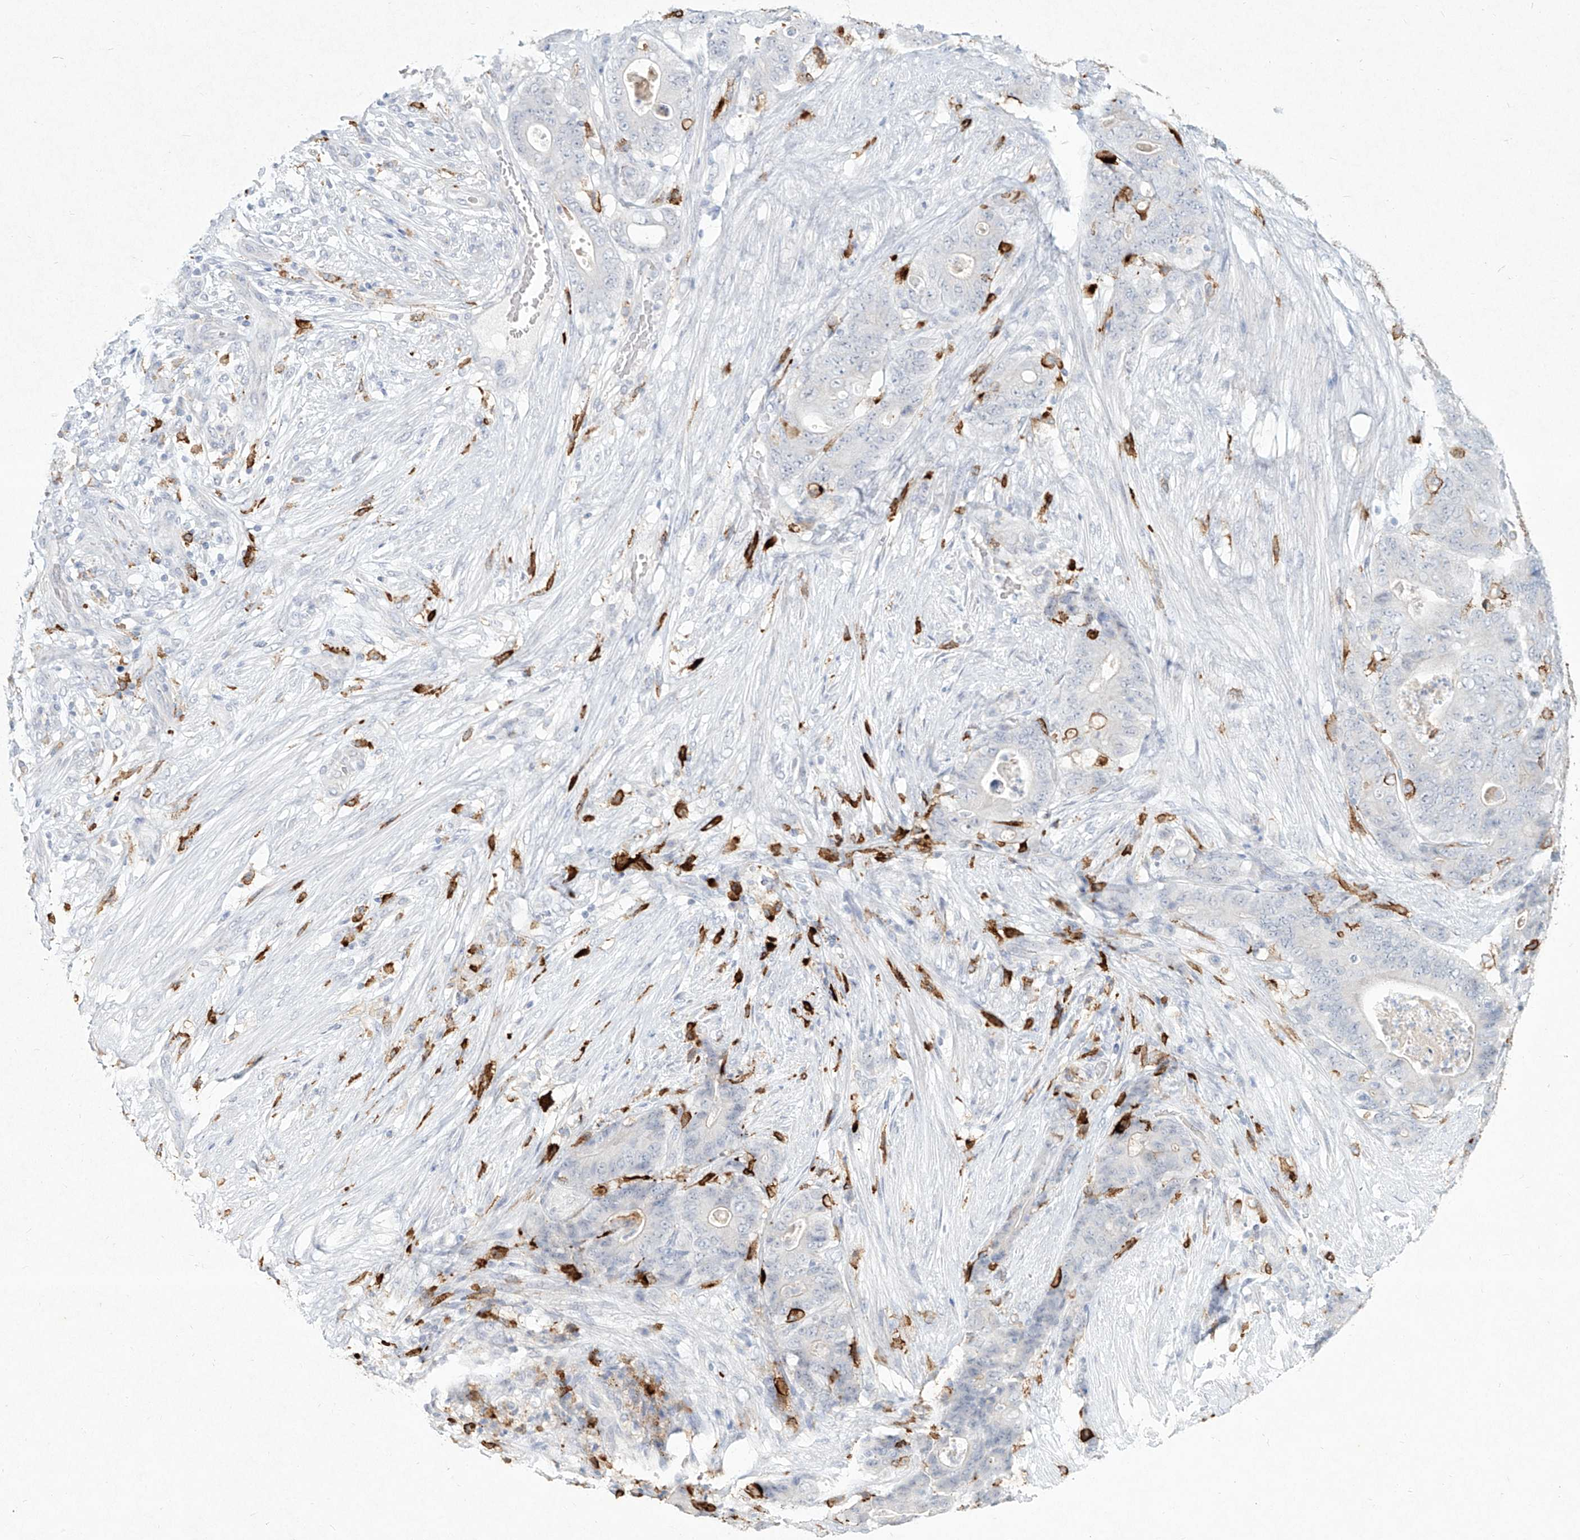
{"staining": {"intensity": "negative", "quantity": "none", "location": "none"}, "tissue": "stomach cancer", "cell_type": "Tumor cells", "image_type": "cancer", "snomed": [{"axis": "morphology", "description": "Adenocarcinoma, NOS"}, {"axis": "topography", "description": "Stomach"}], "caption": "Human adenocarcinoma (stomach) stained for a protein using IHC shows no expression in tumor cells.", "gene": "CD209", "patient": {"sex": "female", "age": 73}}